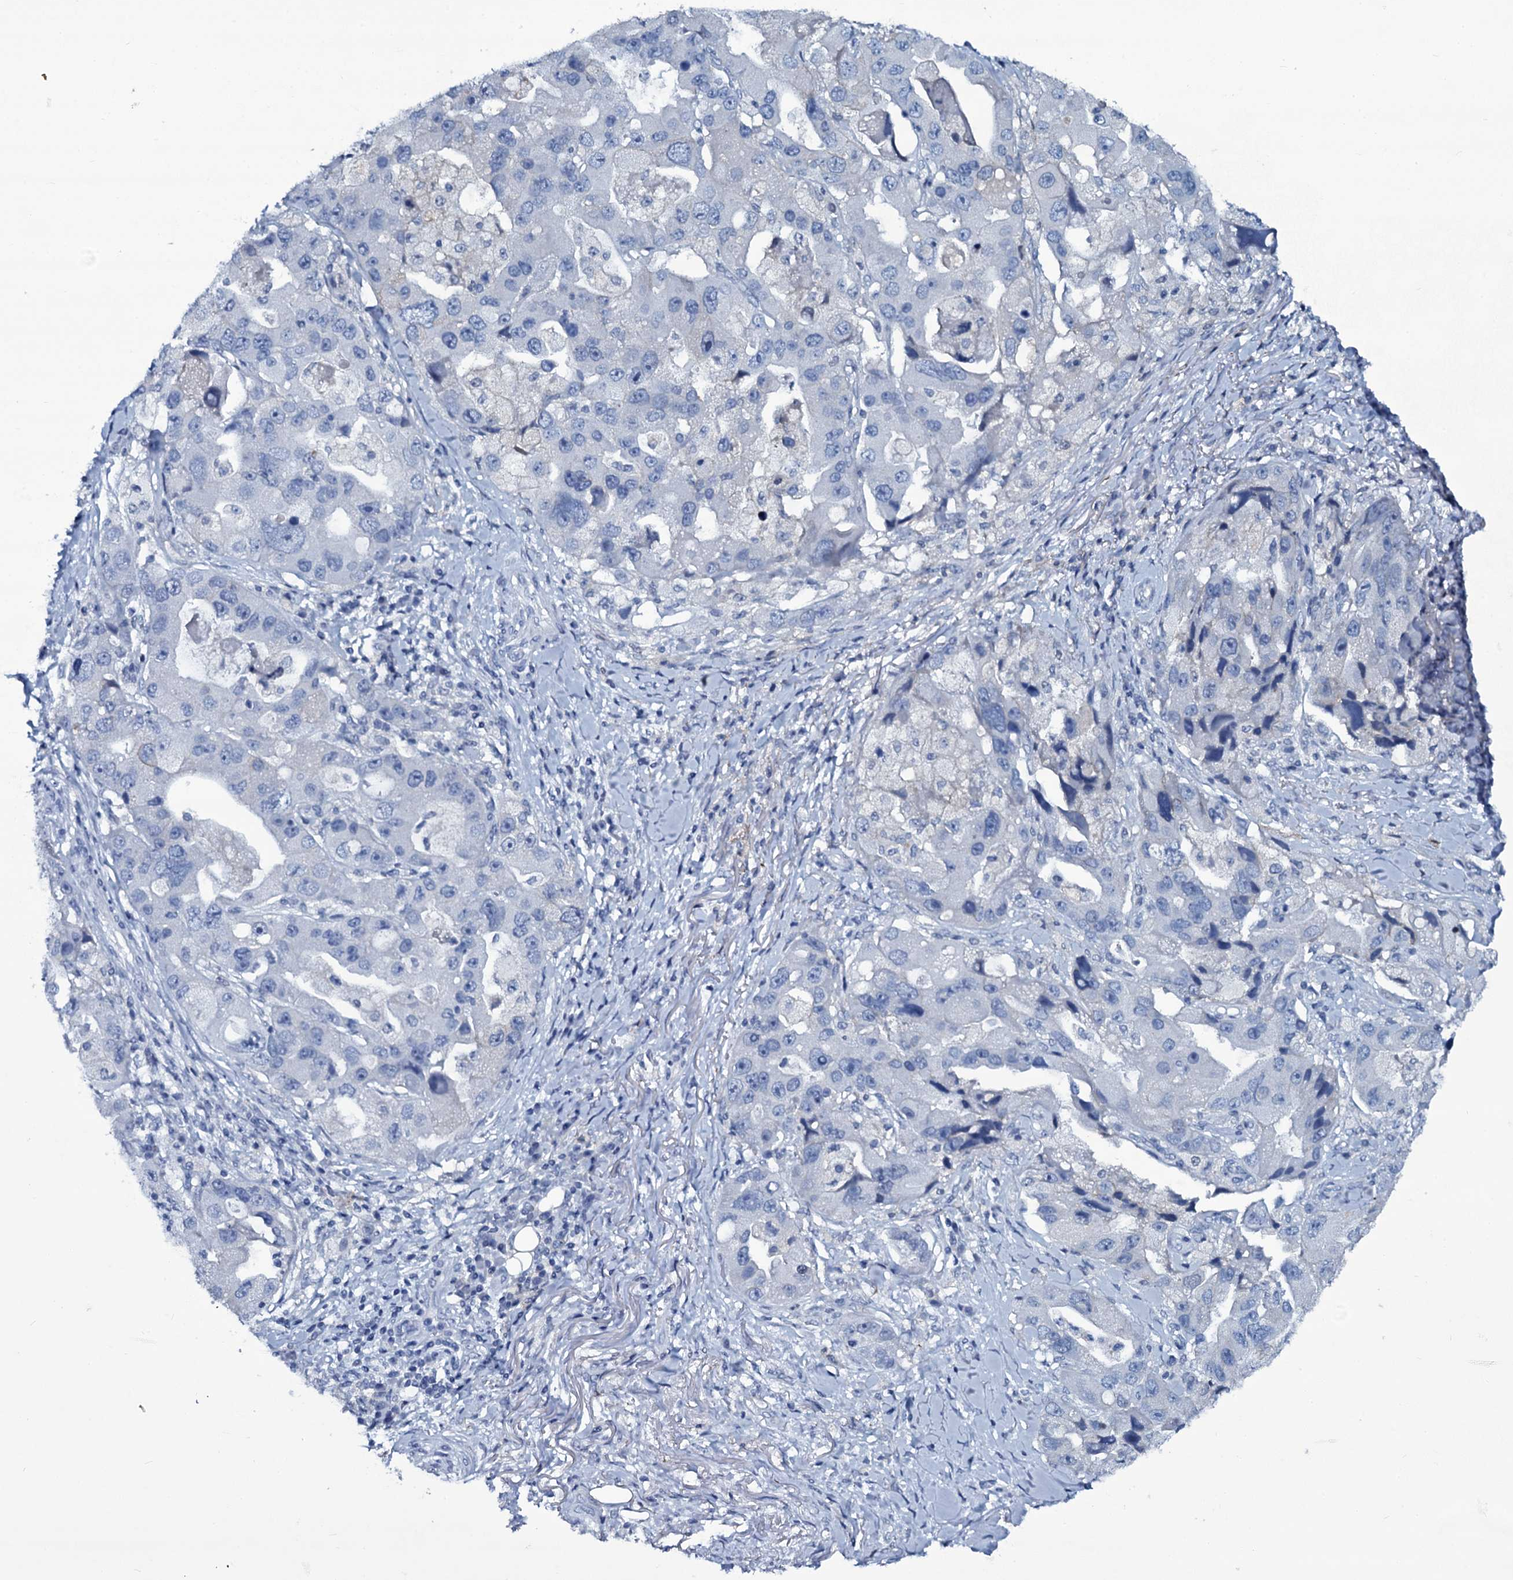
{"staining": {"intensity": "negative", "quantity": "none", "location": "none"}, "tissue": "lung cancer", "cell_type": "Tumor cells", "image_type": "cancer", "snomed": [{"axis": "morphology", "description": "Adenocarcinoma, NOS"}, {"axis": "topography", "description": "Lung"}], "caption": "Human lung adenocarcinoma stained for a protein using IHC shows no staining in tumor cells.", "gene": "SLC4A7", "patient": {"sex": "female", "age": 54}}